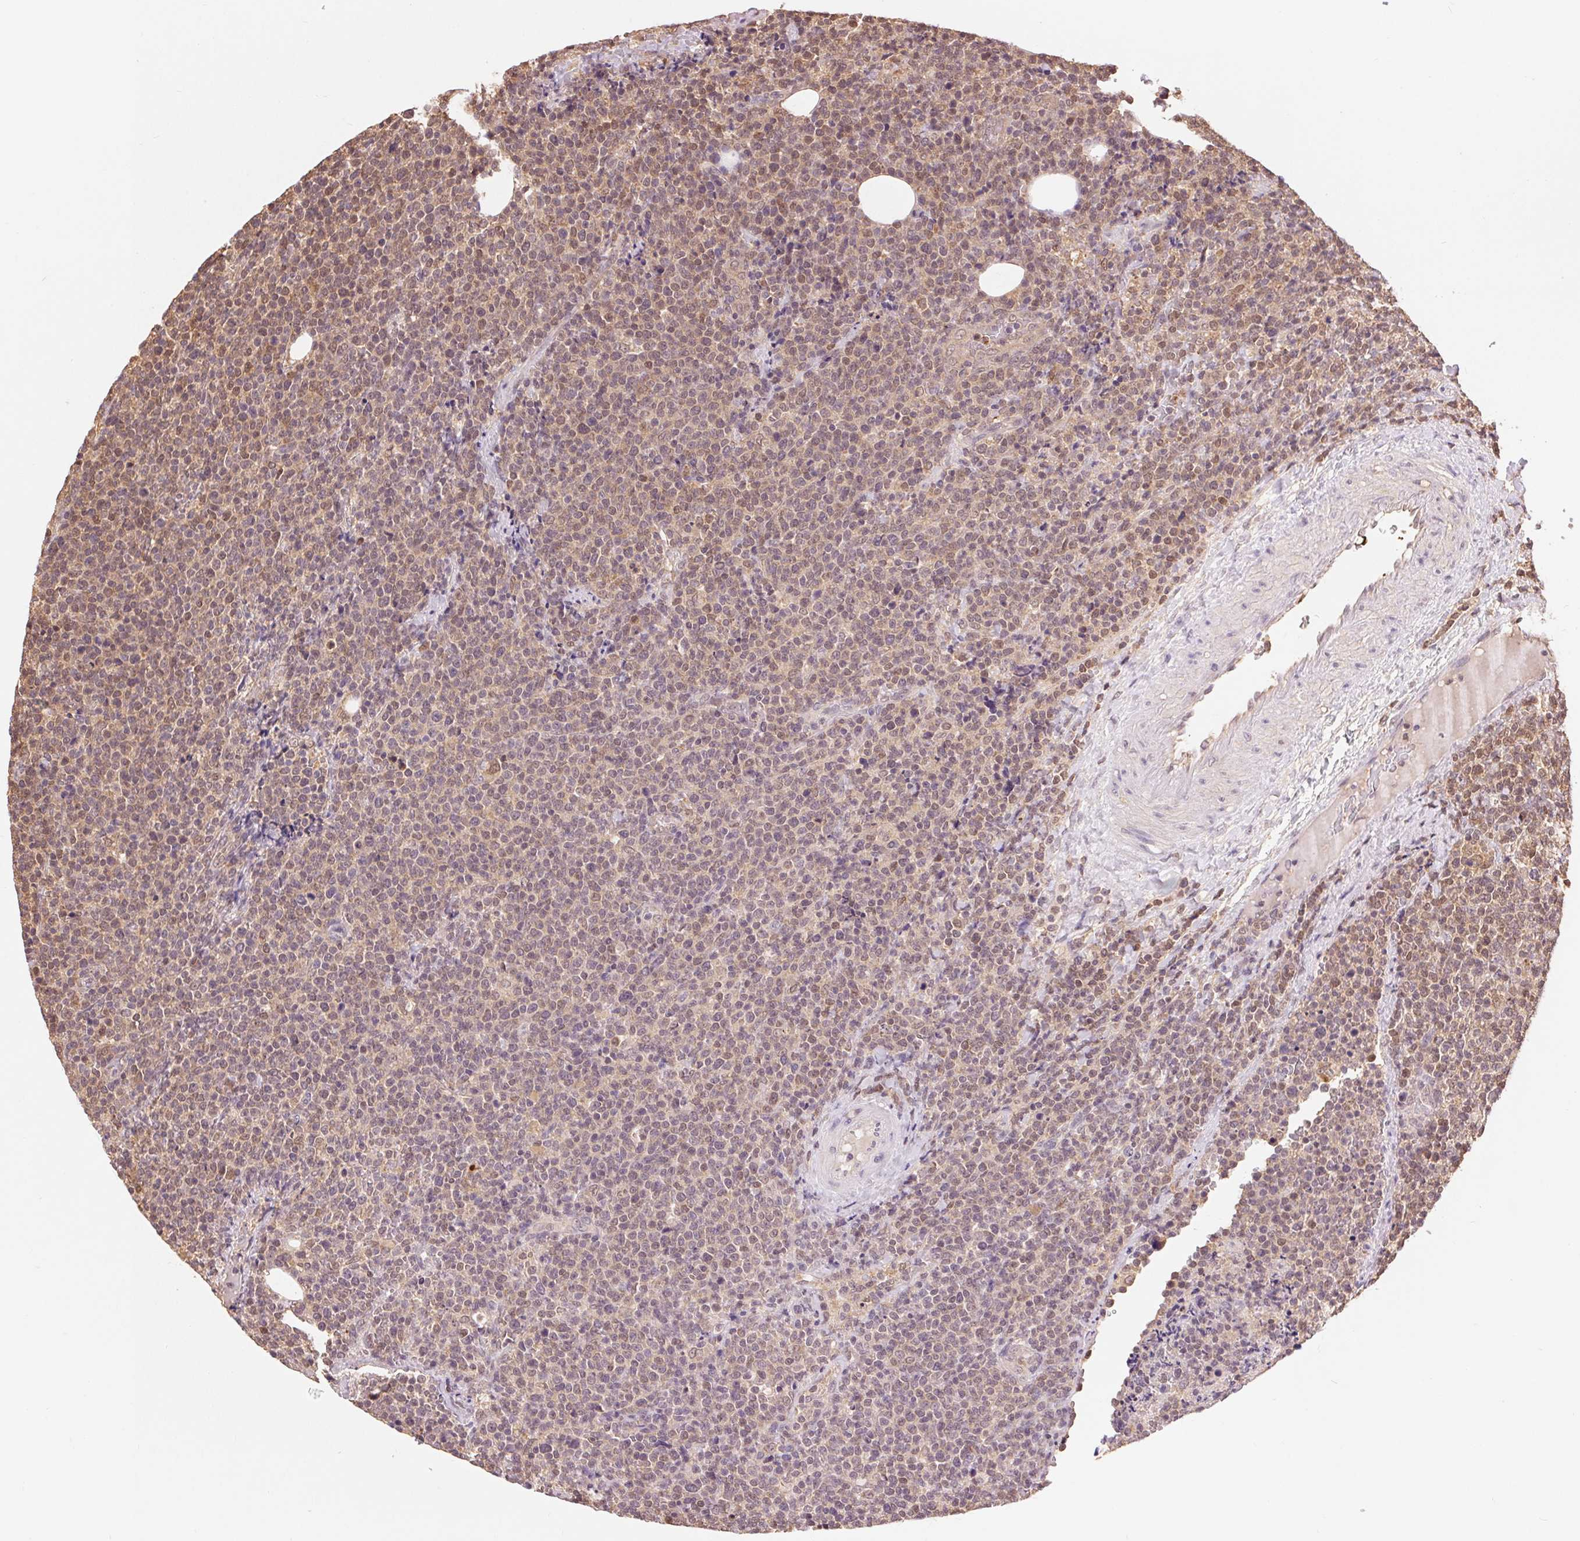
{"staining": {"intensity": "weak", "quantity": ">75%", "location": "nuclear"}, "tissue": "lymphoma", "cell_type": "Tumor cells", "image_type": "cancer", "snomed": [{"axis": "morphology", "description": "Malignant lymphoma, non-Hodgkin's type, High grade"}, {"axis": "topography", "description": "Lymph node"}], "caption": "Immunohistochemical staining of human lymphoma exhibits weak nuclear protein positivity in approximately >75% of tumor cells.", "gene": "TMEM273", "patient": {"sex": "male", "age": 61}}